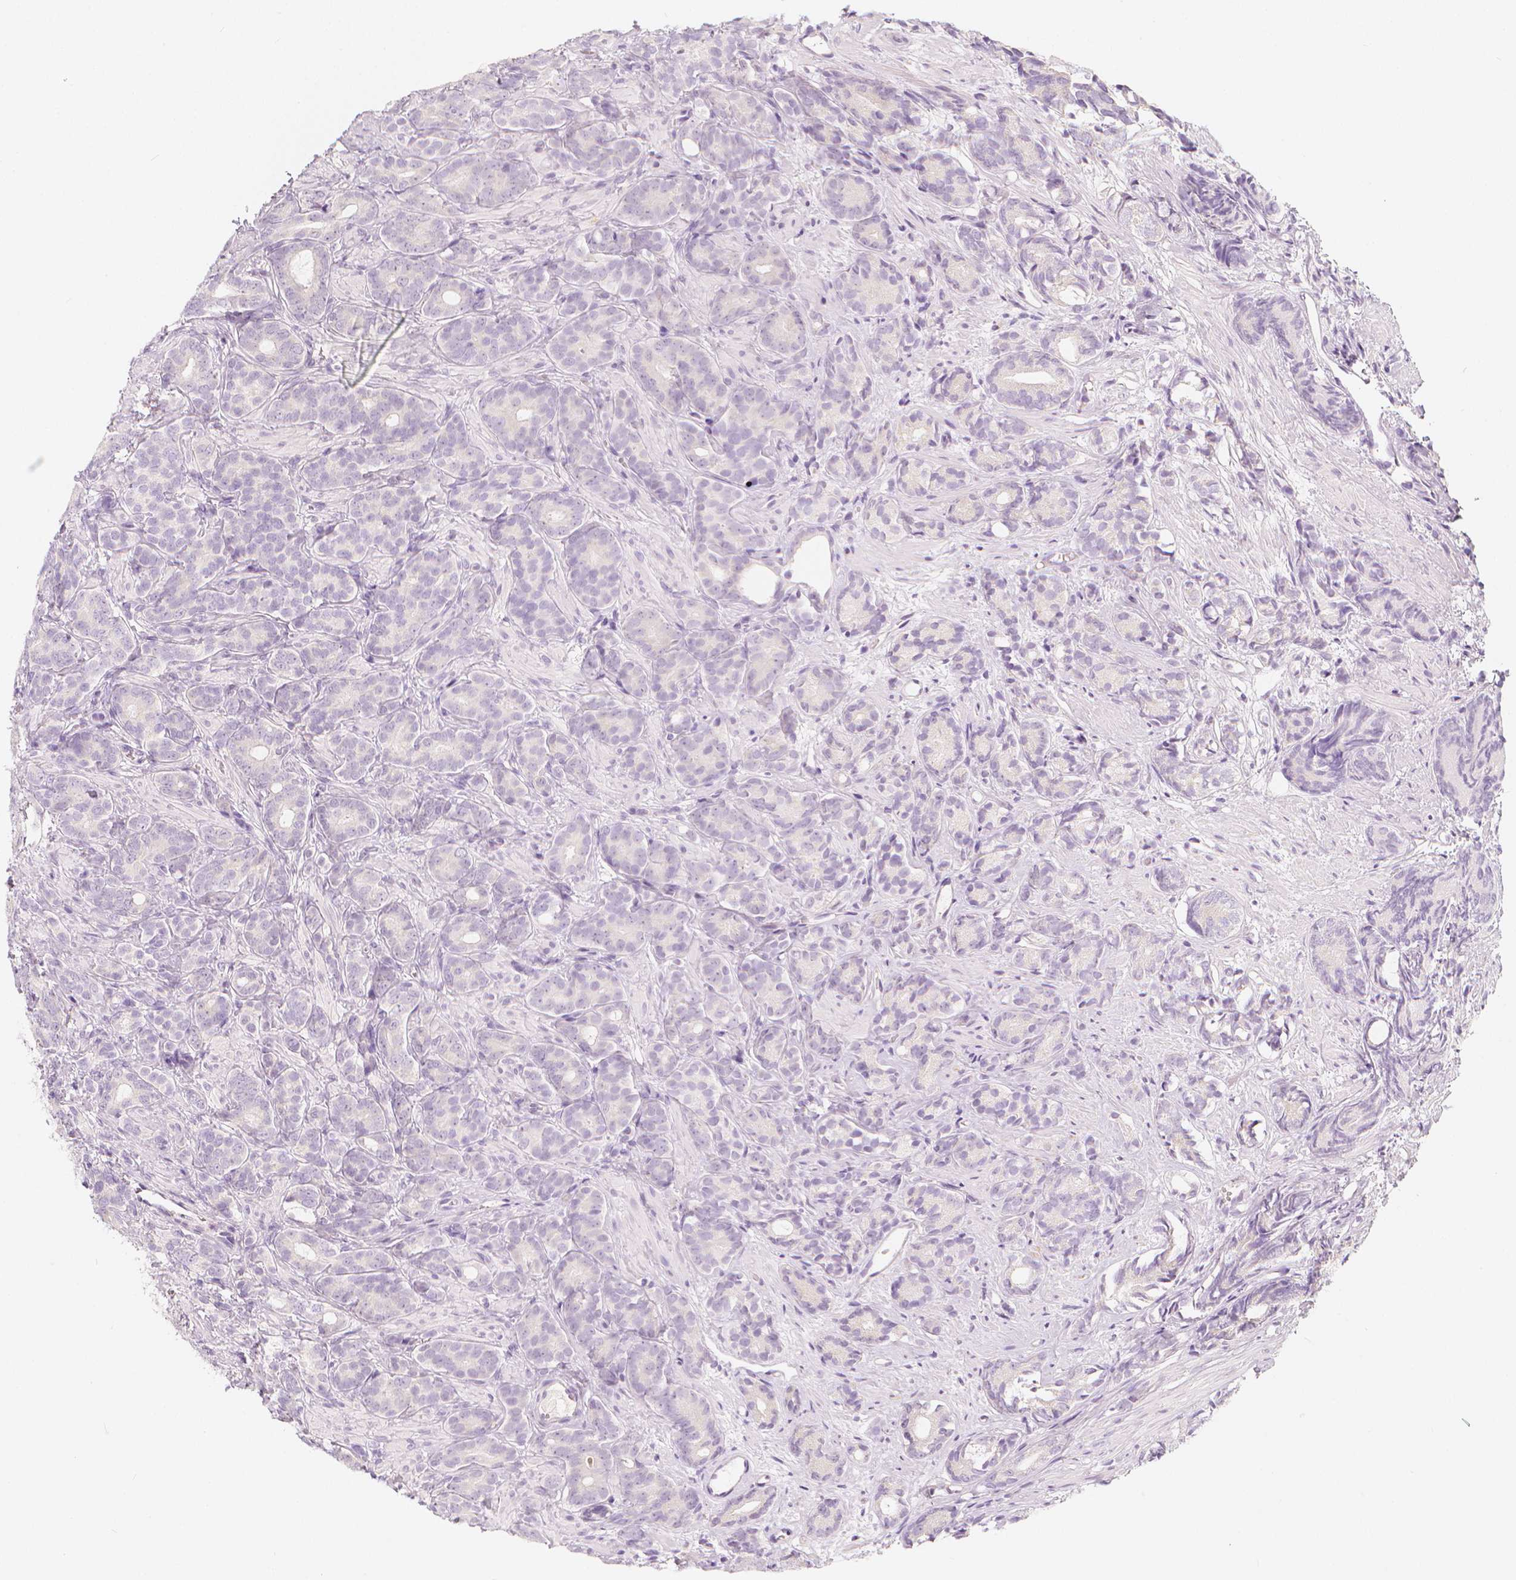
{"staining": {"intensity": "negative", "quantity": "none", "location": "none"}, "tissue": "prostate cancer", "cell_type": "Tumor cells", "image_type": "cancer", "snomed": [{"axis": "morphology", "description": "Adenocarcinoma, High grade"}, {"axis": "topography", "description": "Prostate"}], "caption": "Image shows no significant protein expression in tumor cells of prostate cancer (adenocarcinoma (high-grade)).", "gene": "RBFOX1", "patient": {"sex": "male", "age": 84}}